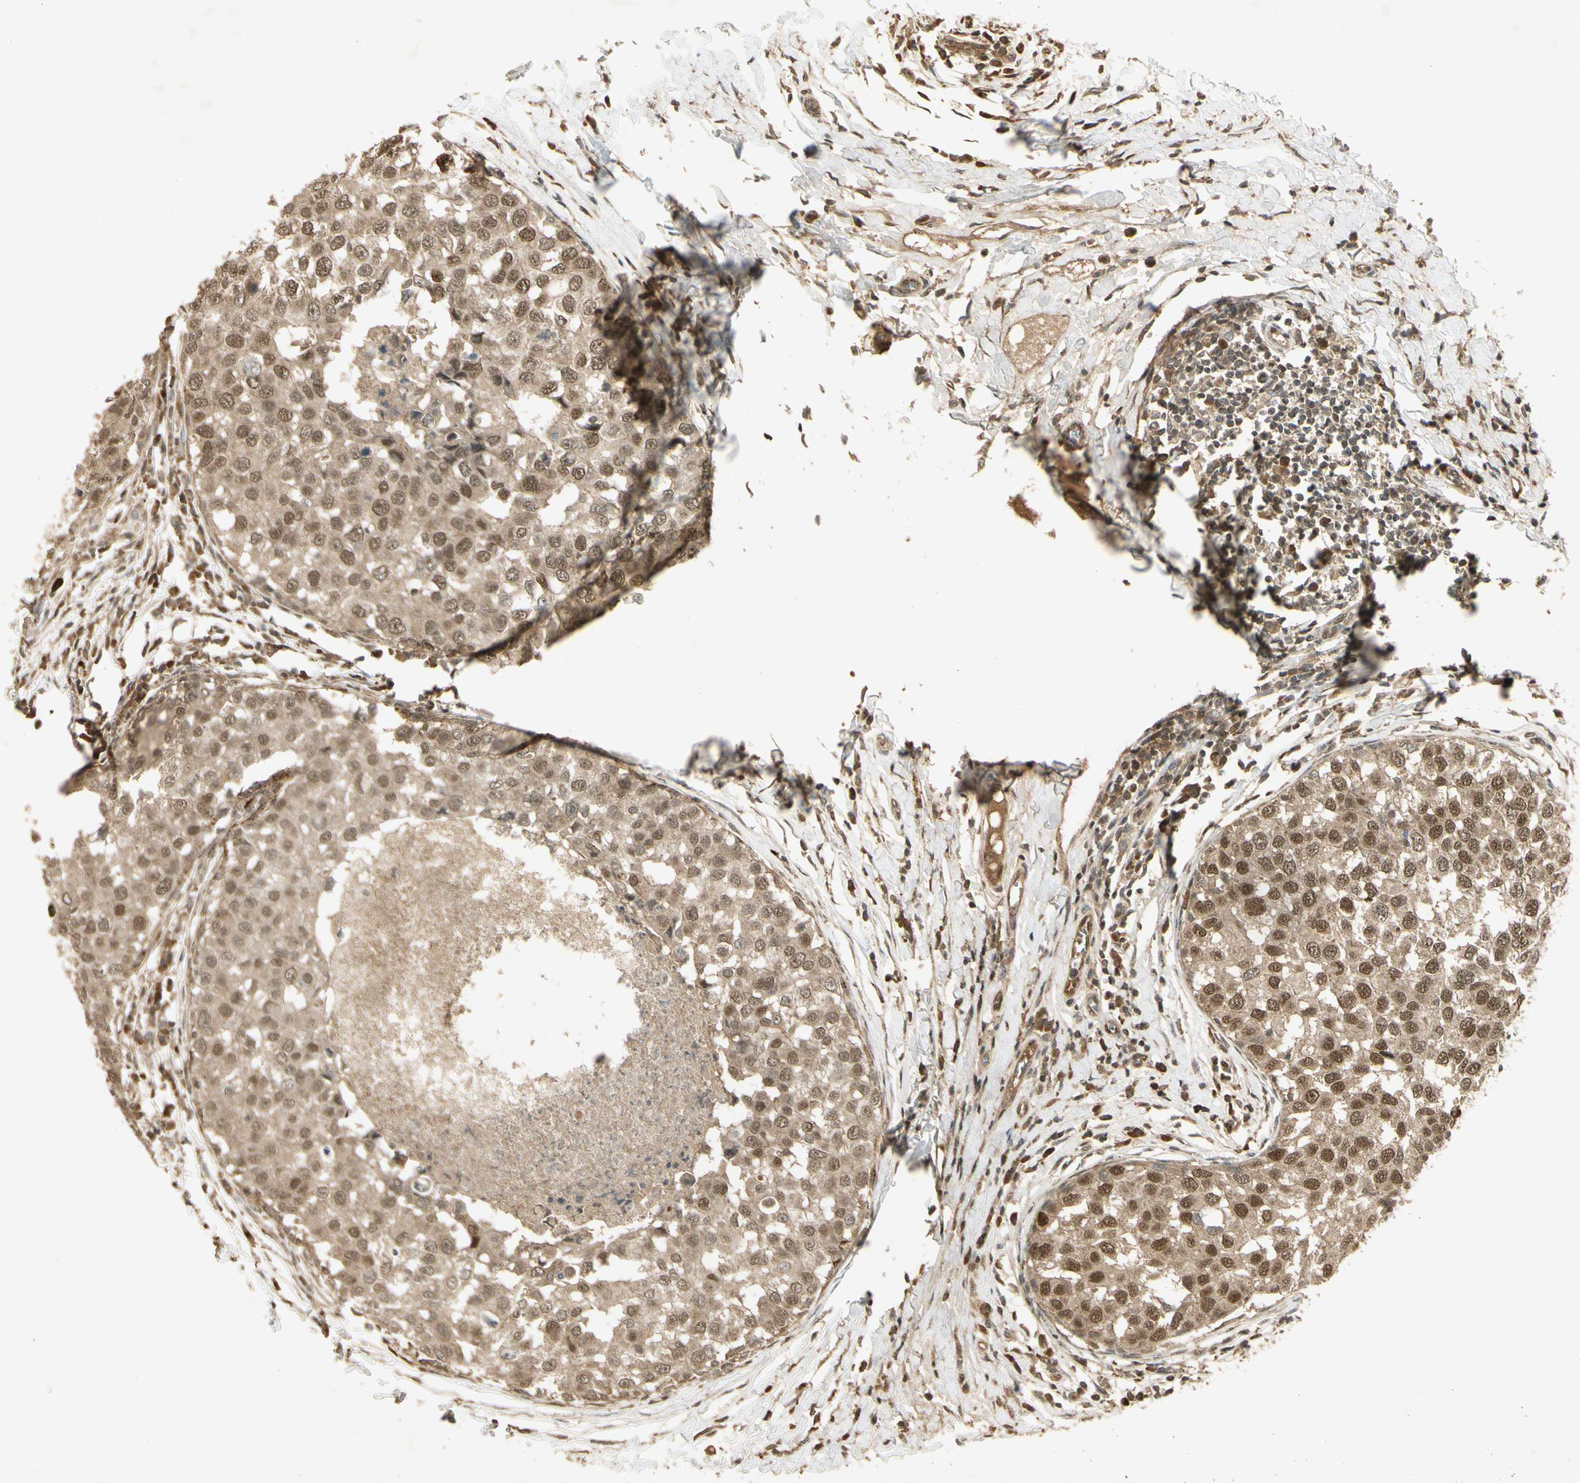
{"staining": {"intensity": "moderate", "quantity": ">75%", "location": "cytoplasmic/membranous,nuclear"}, "tissue": "breast cancer", "cell_type": "Tumor cells", "image_type": "cancer", "snomed": [{"axis": "morphology", "description": "Duct carcinoma"}, {"axis": "topography", "description": "Breast"}], "caption": "Immunohistochemistry (IHC) (DAB) staining of breast cancer (infiltrating ductal carcinoma) reveals moderate cytoplasmic/membranous and nuclear protein positivity in approximately >75% of tumor cells. The protein is stained brown, and the nuclei are stained in blue (DAB (3,3'-diaminobenzidine) IHC with brightfield microscopy, high magnification).", "gene": "GMEB2", "patient": {"sex": "female", "age": 27}}